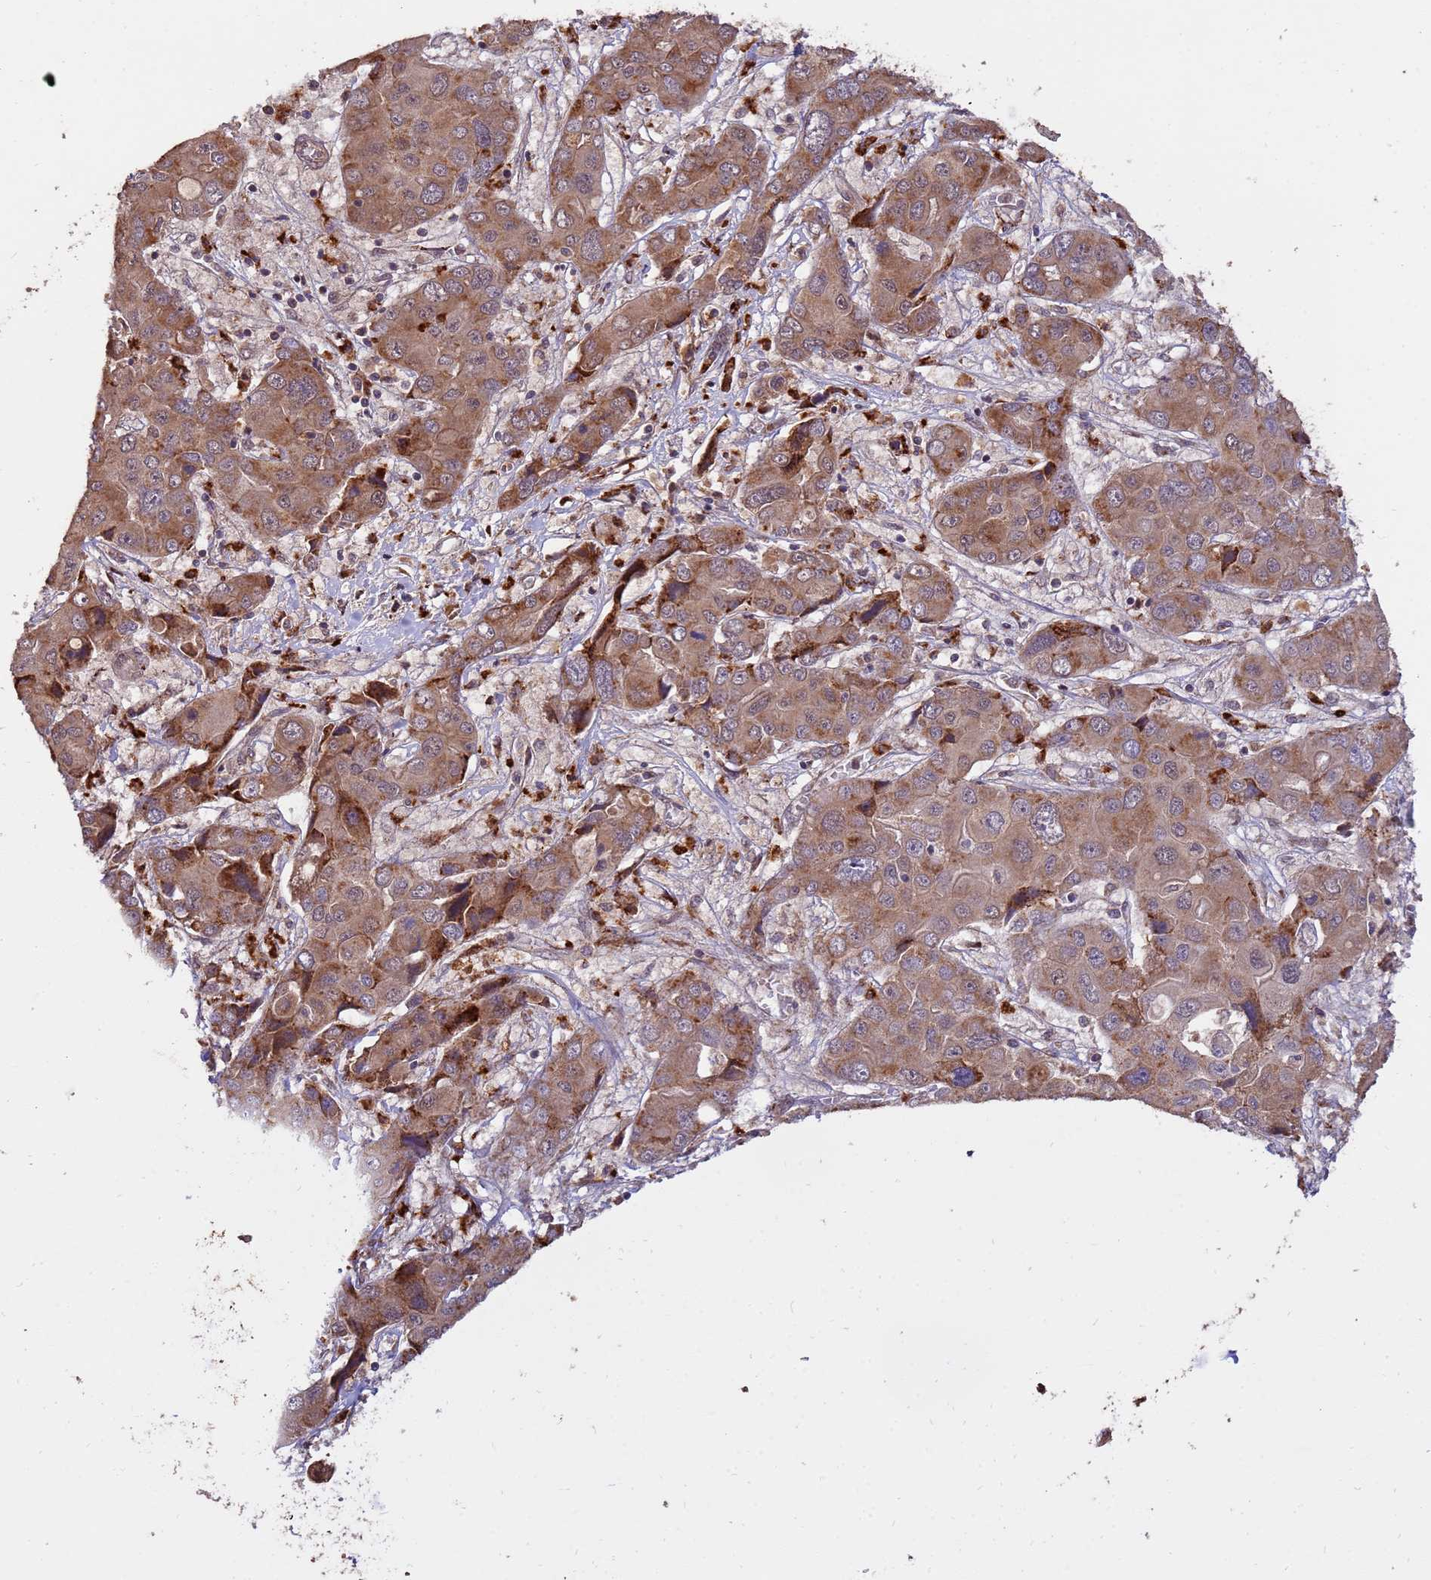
{"staining": {"intensity": "moderate", "quantity": "25%-75%", "location": "cytoplasmic/membranous"}, "tissue": "liver cancer", "cell_type": "Tumor cells", "image_type": "cancer", "snomed": [{"axis": "morphology", "description": "Cholangiocarcinoma"}, {"axis": "topography", "description": "Liver"}], "caption": "Cholangiocarcinoma (liver) tissue exhibits moderate cytoplasmic/membranous expression in about 25%-75% of tumor cells", "gene": "ZNF619", "patient": {"sex": "male", "age": 67}}